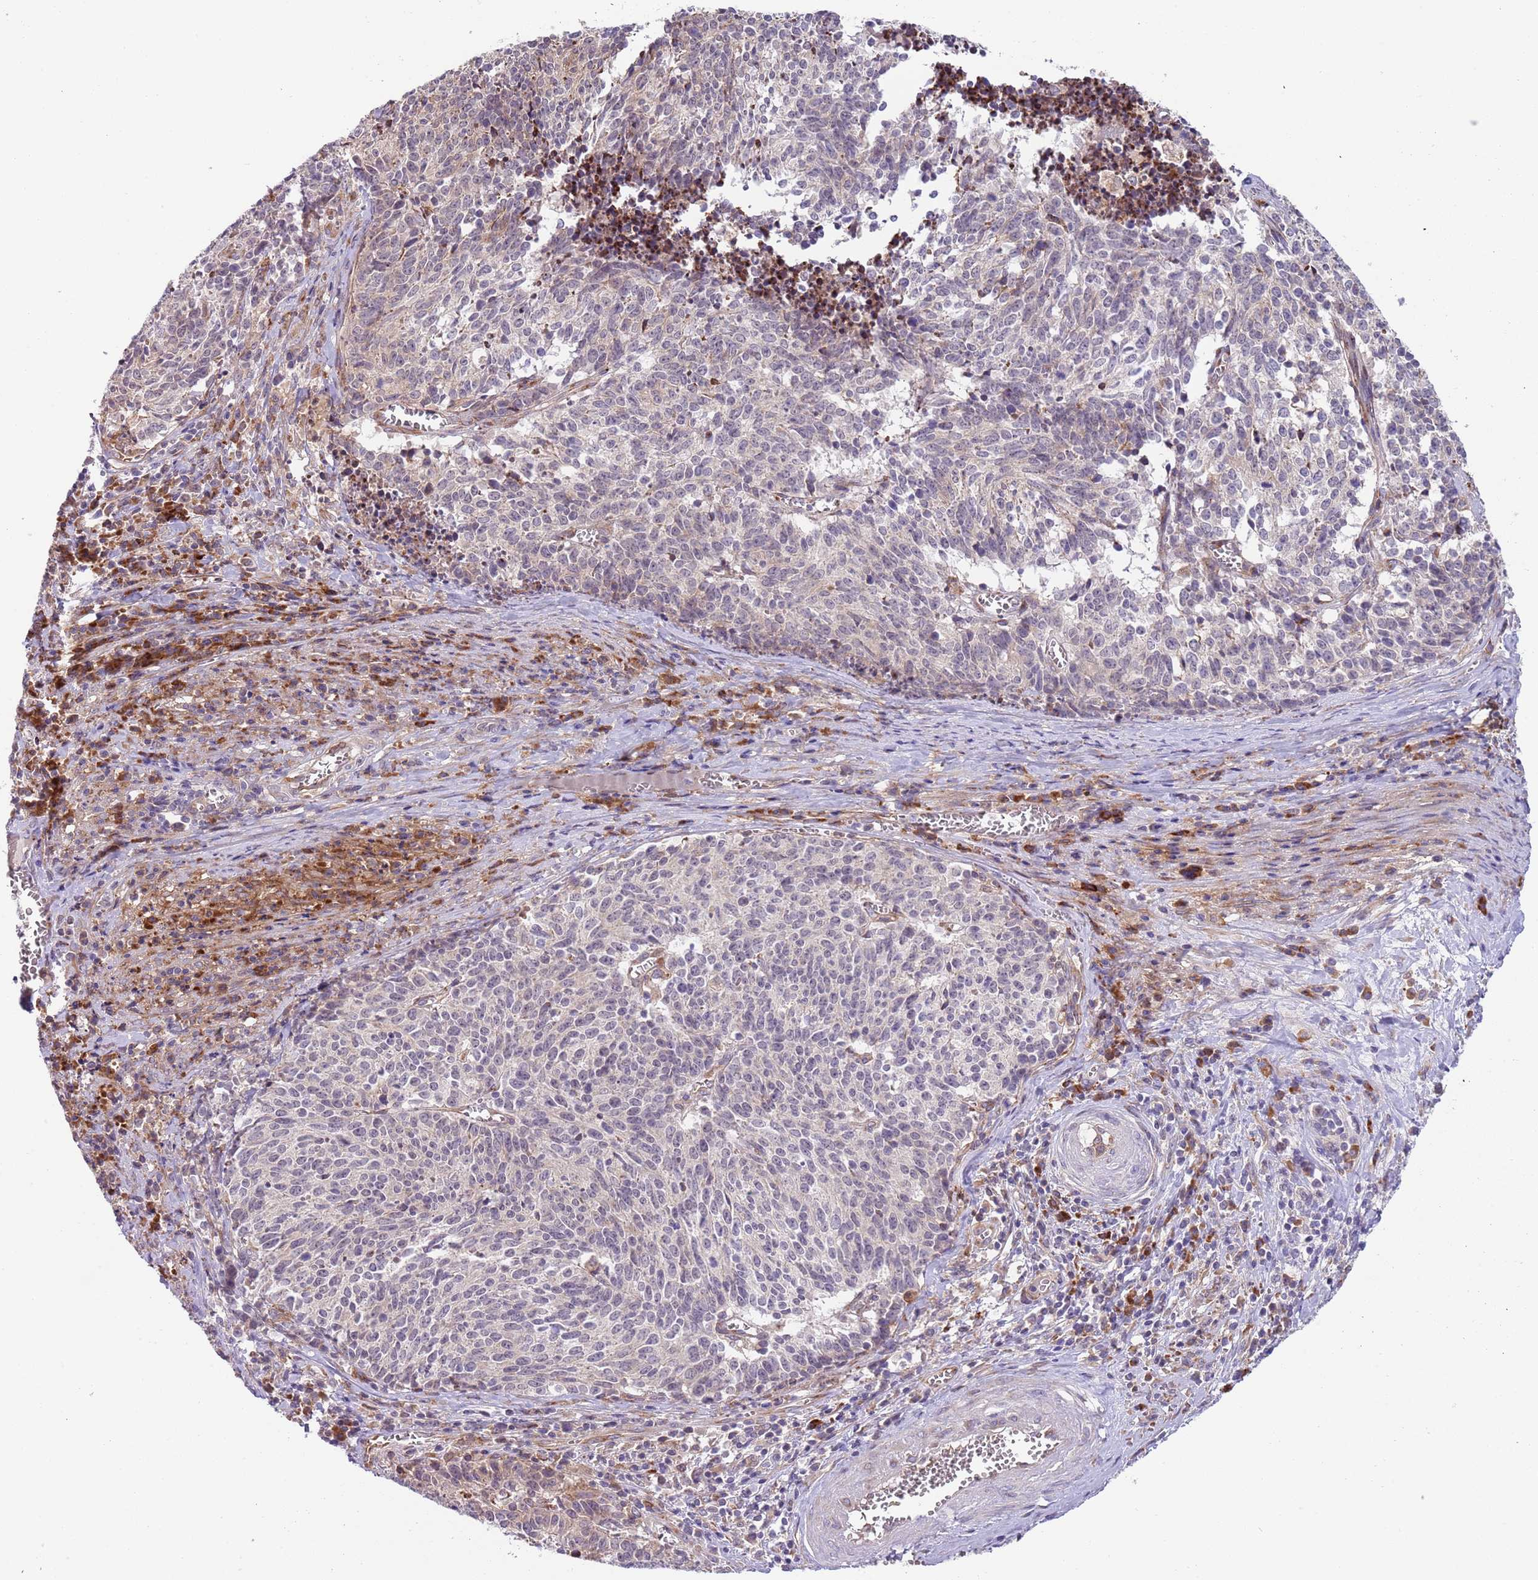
{"staining": {"intensity": "weak", "quantity": "<25%", "location": "cytoplasmic/membranous"}, "tissue": "cervical cancer", "cell_type": "Tumor cells", "image_type": "cancer", "snomed": [{"axis": "morphology", "description": "Squamous cell carcinoma, NOS"}, {"axis": "topography", "description": "Cervix"}], "caption": "DAB immunohistochemical staining of cervical cancer (squamous cell carcinoma) exhibits no significant staining in tumor cells.", "gene": "VWCE", "patient": {"sex": "female", "age": 29}}